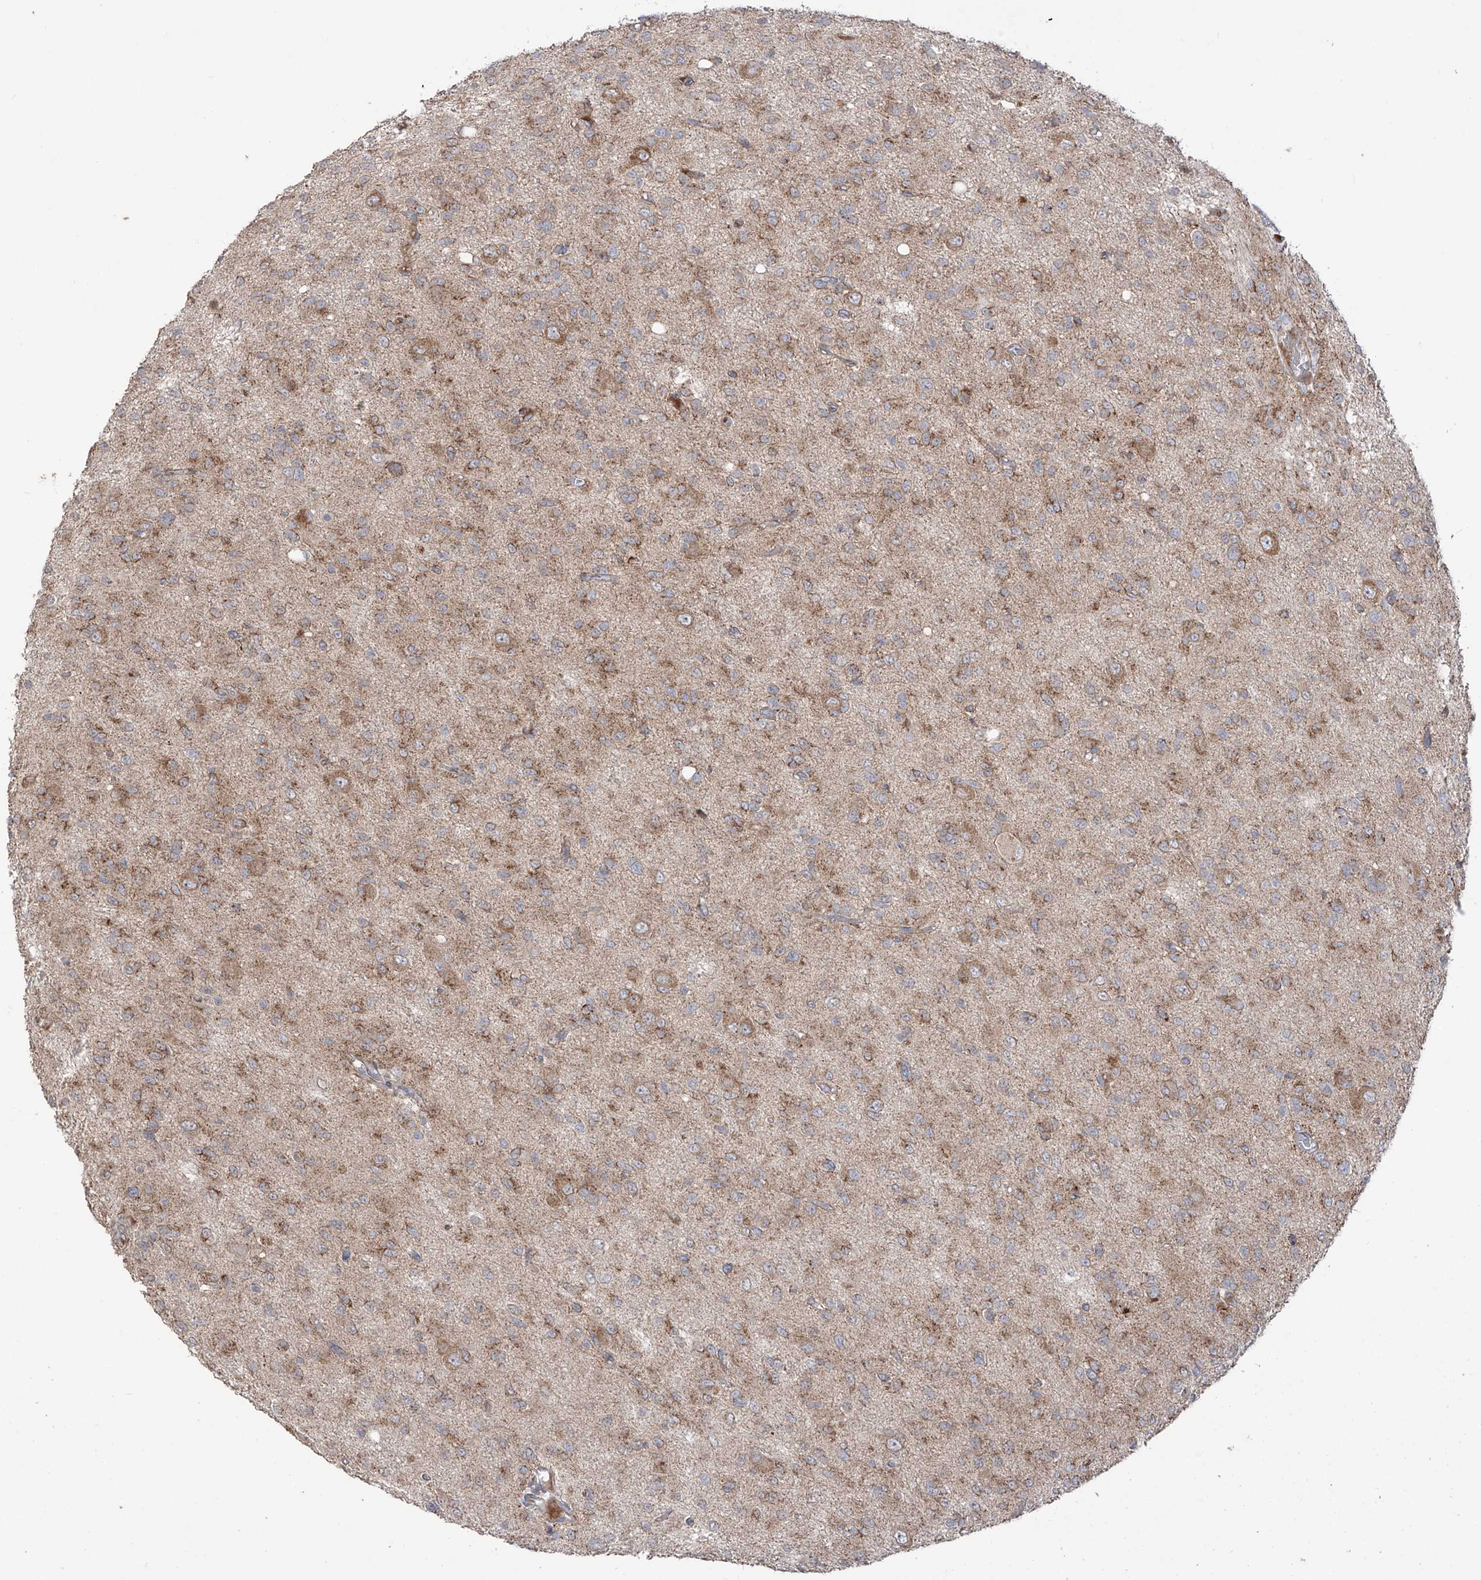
{"staining": {"intensity": "moderate", "quantity": "25%-75%", "location": "cytoplasmic/membranous"}, "tissue": "glioma", "cell_type": "Tumor cells", "image_type": "cancer", "snomed": [{"axis": "morphology", "description": "Glioma, malignant, High grade"}, {"axis": "topography", "description": "Brain"}], "caption": "Brown immunohistochemical staining in malignant high-grade glioma shows moderate cytoplasmic/membranous positivity in approximately 25%-75% of tumor cells.", "gene": "YKT6", "patient": {"sex": "female", "age": 59}}